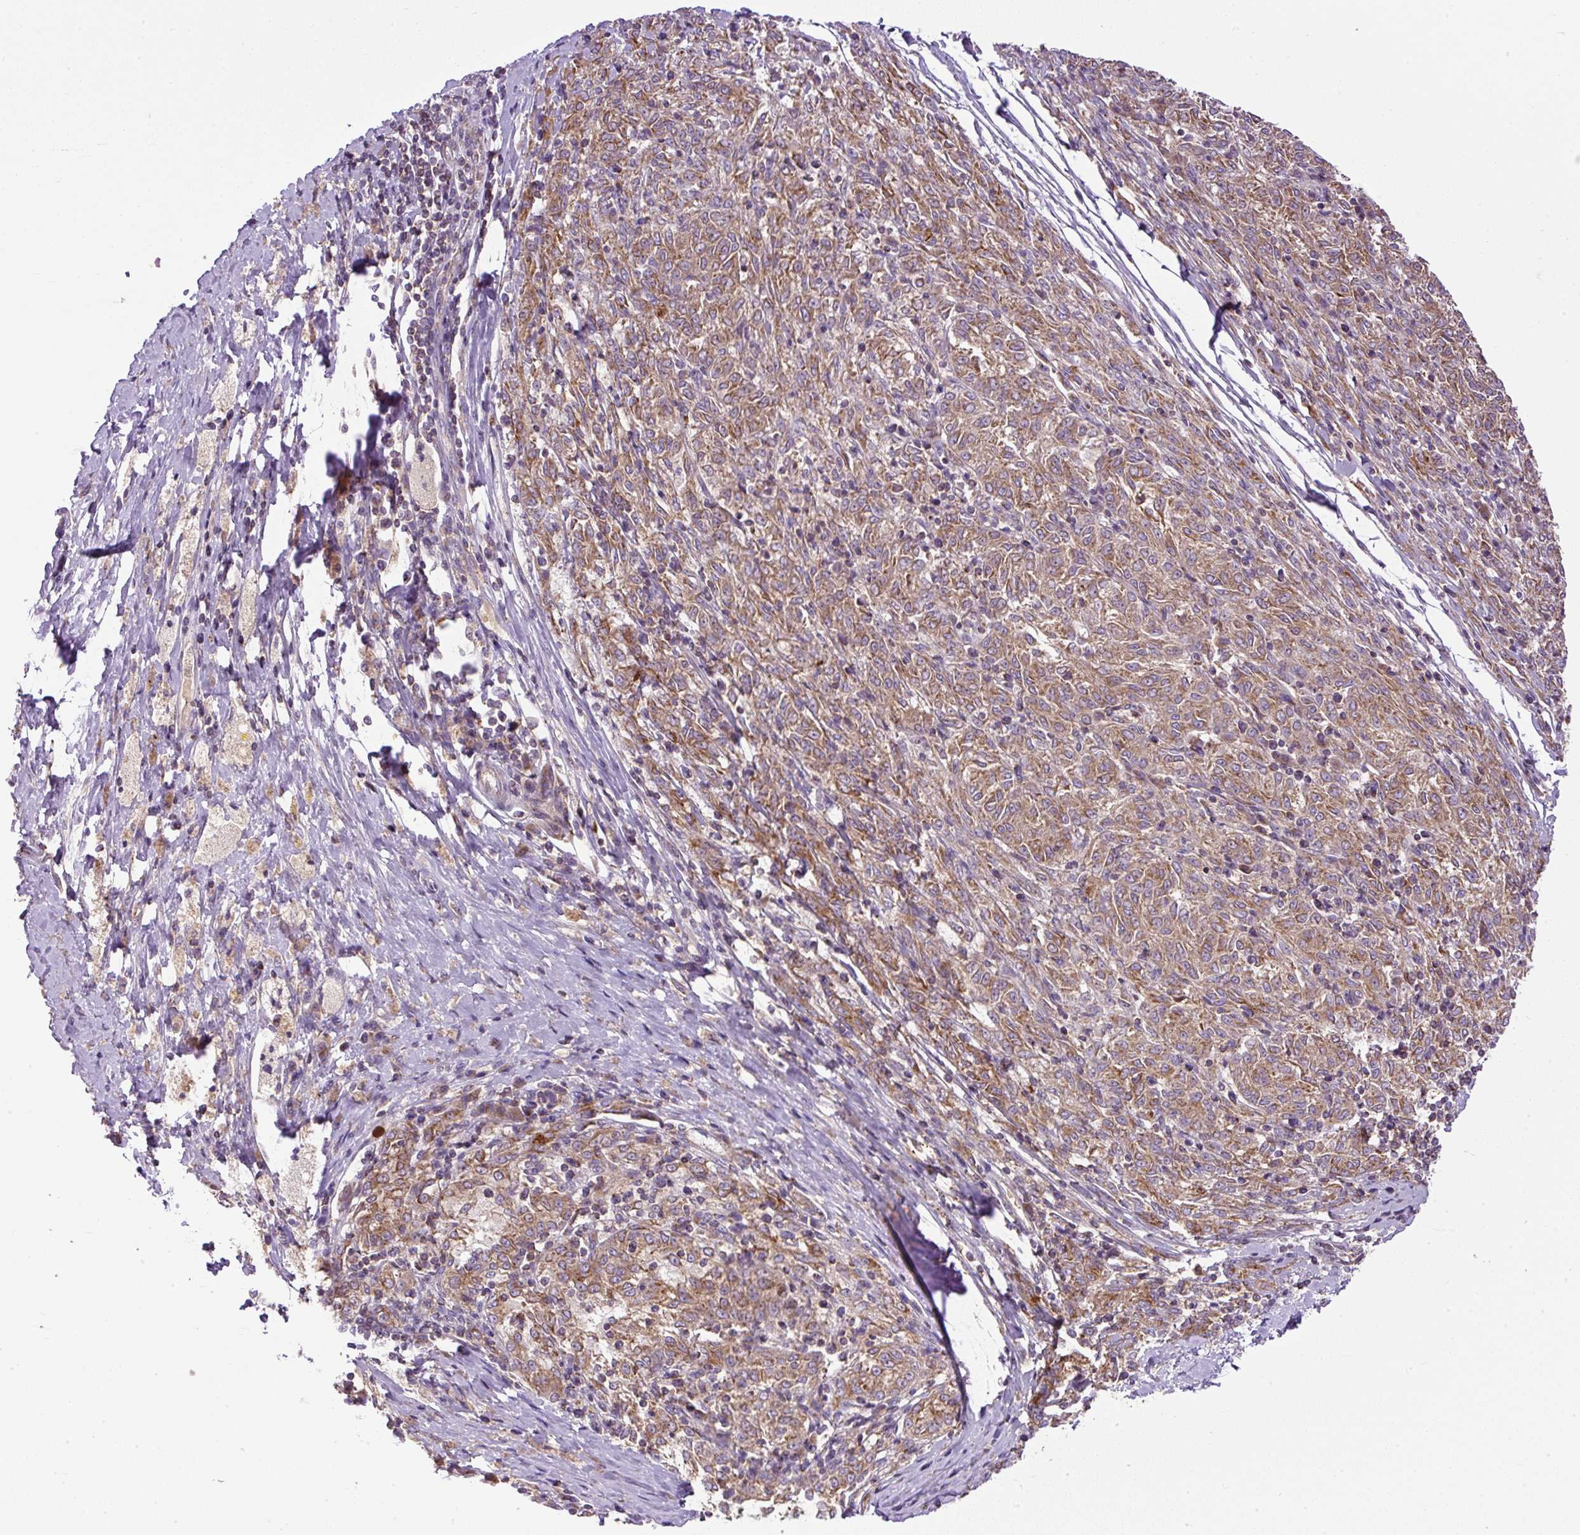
{"staining": {"intensity": "moderate", "quantity": ">75%", "location": "cytoplasmic/membranous"}, "tissue": "melanoma", "cell_type": "Tumor cells", "image_type": "cancer", "snomed": [{"axis": "morphology", "description": "Malignant melanoma, NOS"}, {"axis": "topography", "description": "Skin"}], "caption": "IHC of human melanoma demonstrates medium levels of moderate cytoplasmic/membranous staining in approximately >75% of tumor cells.", "gene": "ZNF547", "patient": {"sex": "female", "age": 72}}